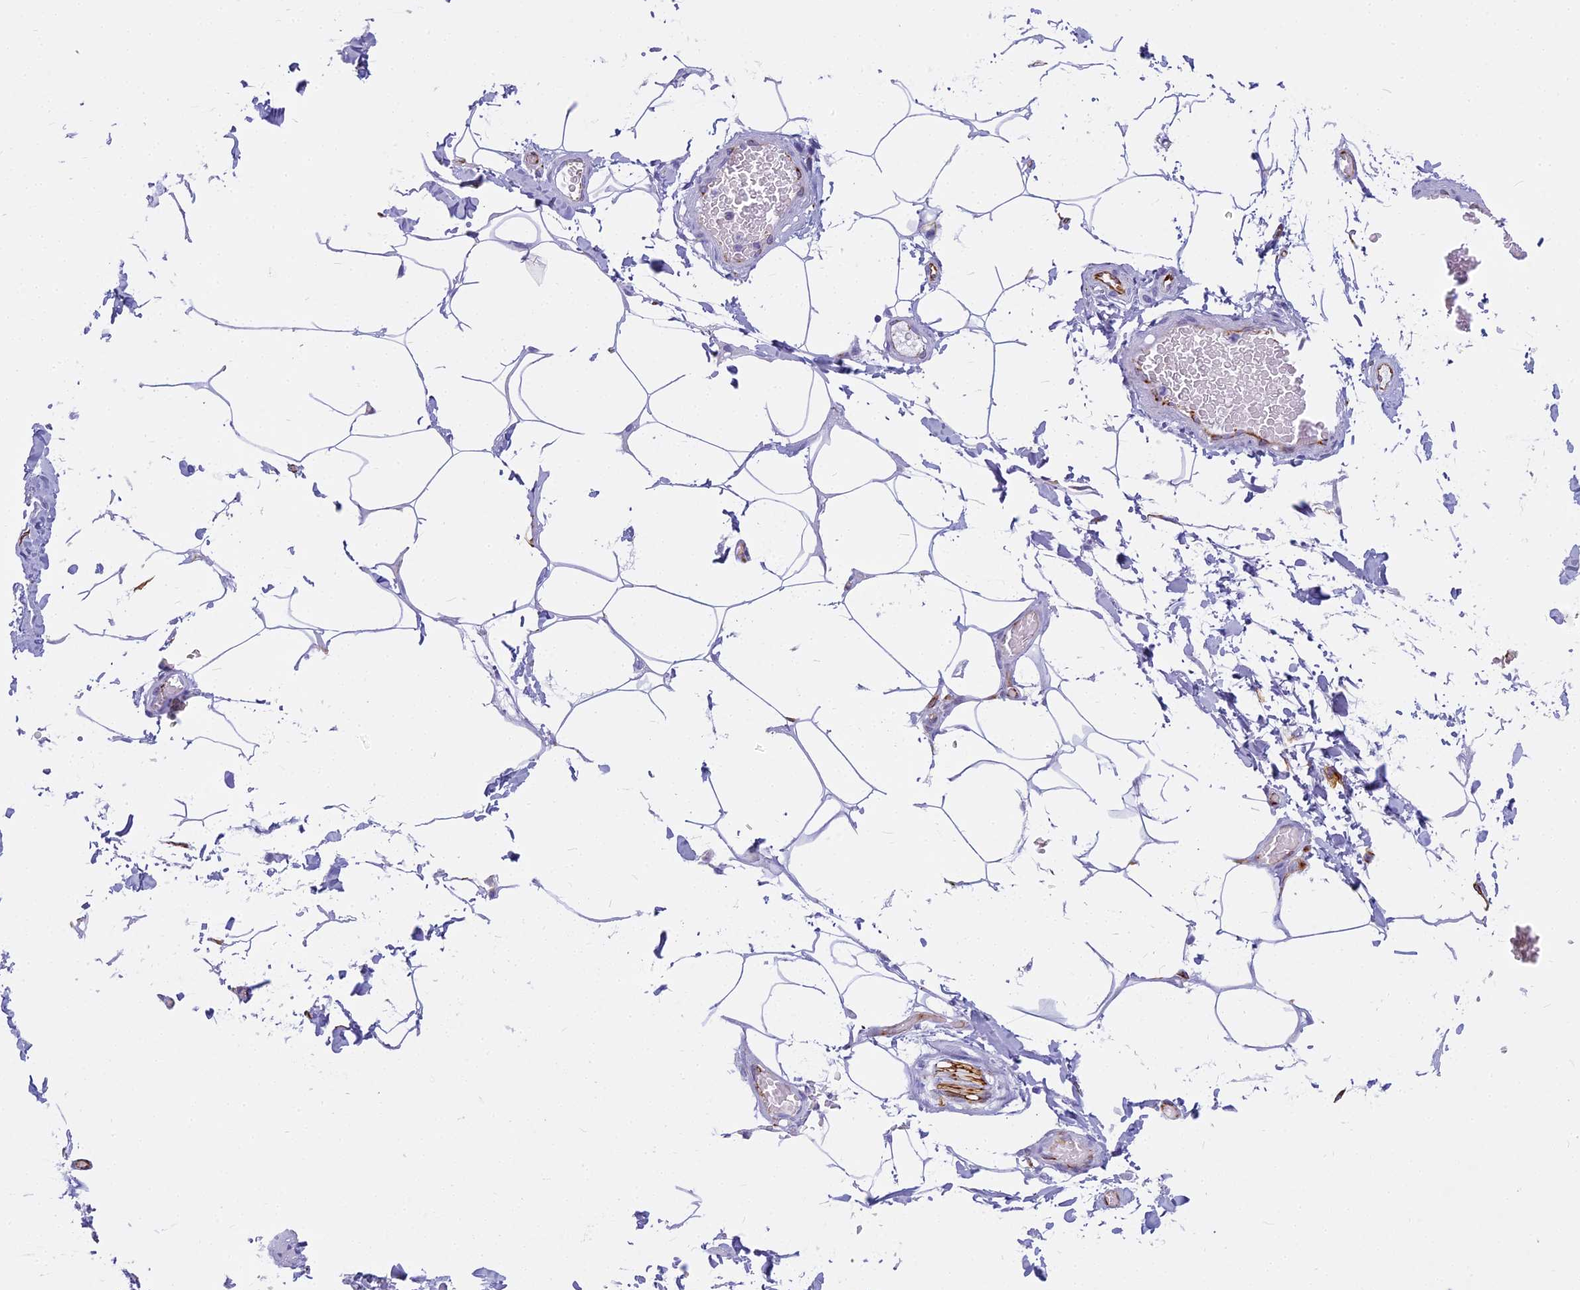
{"staining": {"intensity": "negative", "quantity": "none", "location": "none"}, "tissue": "adipose tissue", "cell_type": "Adipocytes", "image_type": "normal", "snomed": [{"axis": "morphology", "description": "Normal tissue, NOS"}, {"axis": "topography", "description": "Soft tissue"}, {"axis": "topography", "description": "Adipose tissue"}, {"axis": "topography", "description": "Vascular tissue"}, {"axis": "topography", "description": "Peripheral nerve tissue"}], "caption": "There is no significant positivity in adipocytes of adipose tissue. (Immunohistochemistry (ihc), brightfield microscopy, high magnification).", "gene": "ENSG00000265118", "patient": {"sex": "male", "age": 46}}